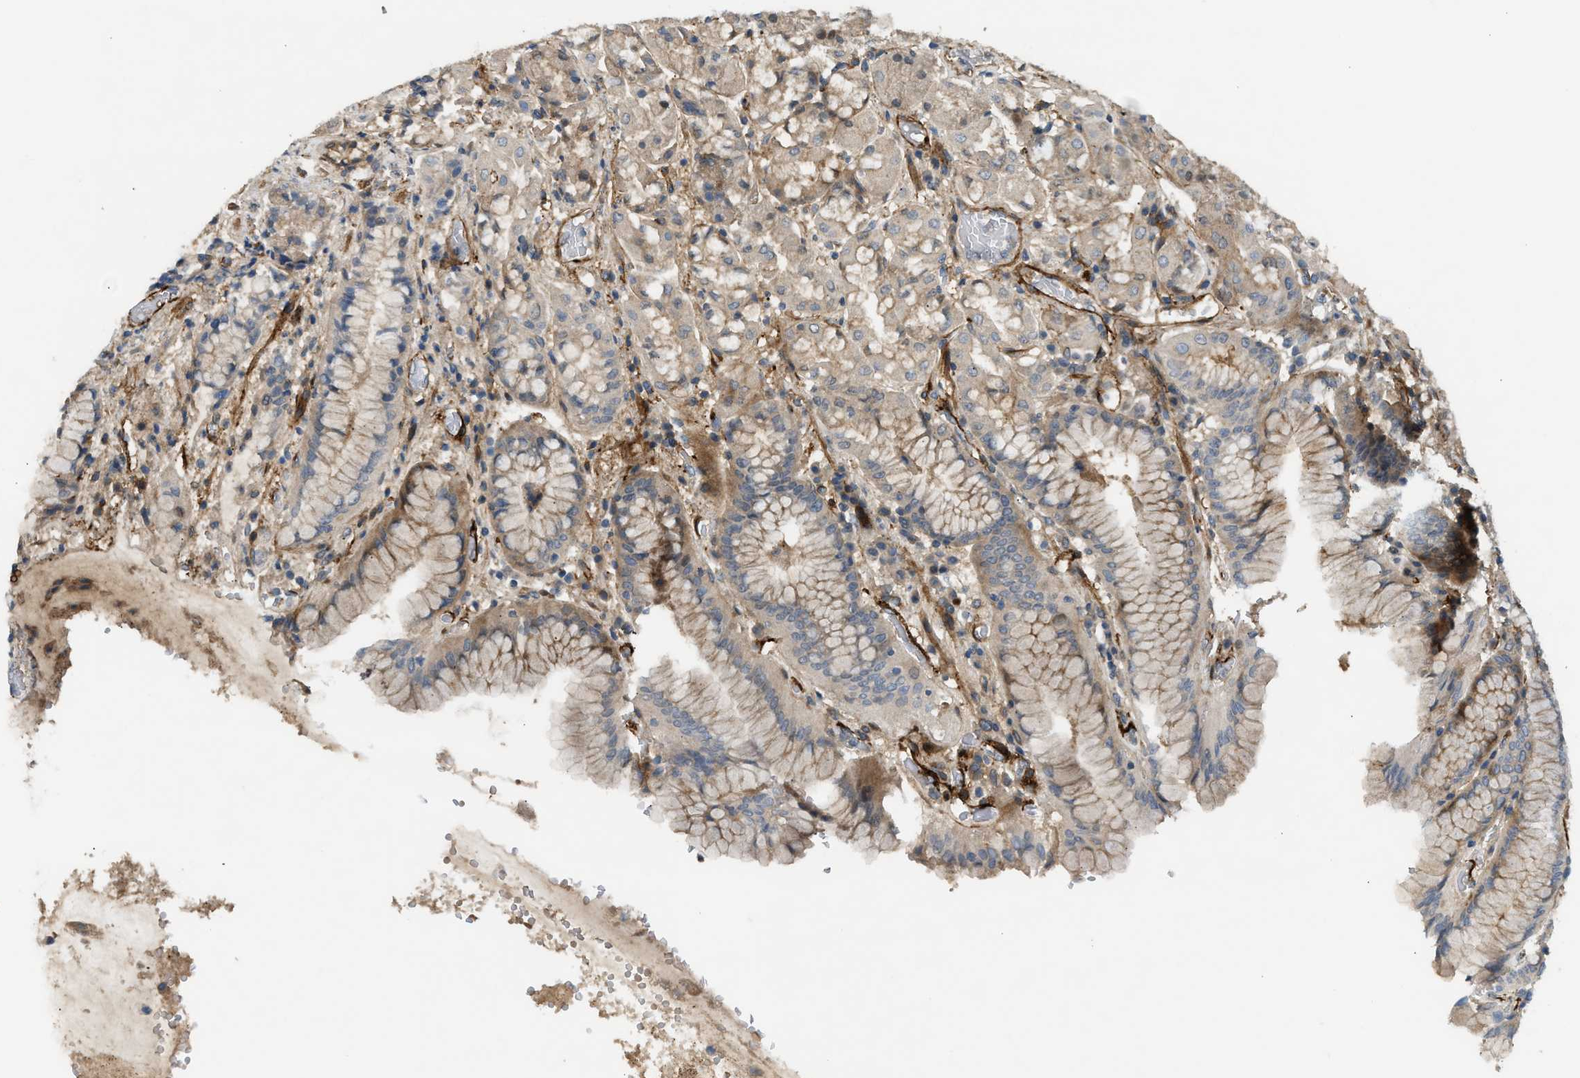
{"staining": {"intensity": "moderate", "quantity": ">75%", "location": "cytoplasmic/membranous"}, "tissue": "stomach", "cell_type": "Glandular cells", "image_type": "normal", "snomed": [{"axis": "morphology", "description": "Normal tissue, NOS"}, {"axis": "topography", "description": "Stomach"}, {"axis": "topography", "description": "Stomach, lower"}], "caption": "Immunohistochemistry (IHC) of normal stomach displays medium levels of moderate cytoplasmic/membranous positivity in about >75% of glandular cells.", "gene": "EDNRA", "patient": {"sex": "female", "age": 56}}